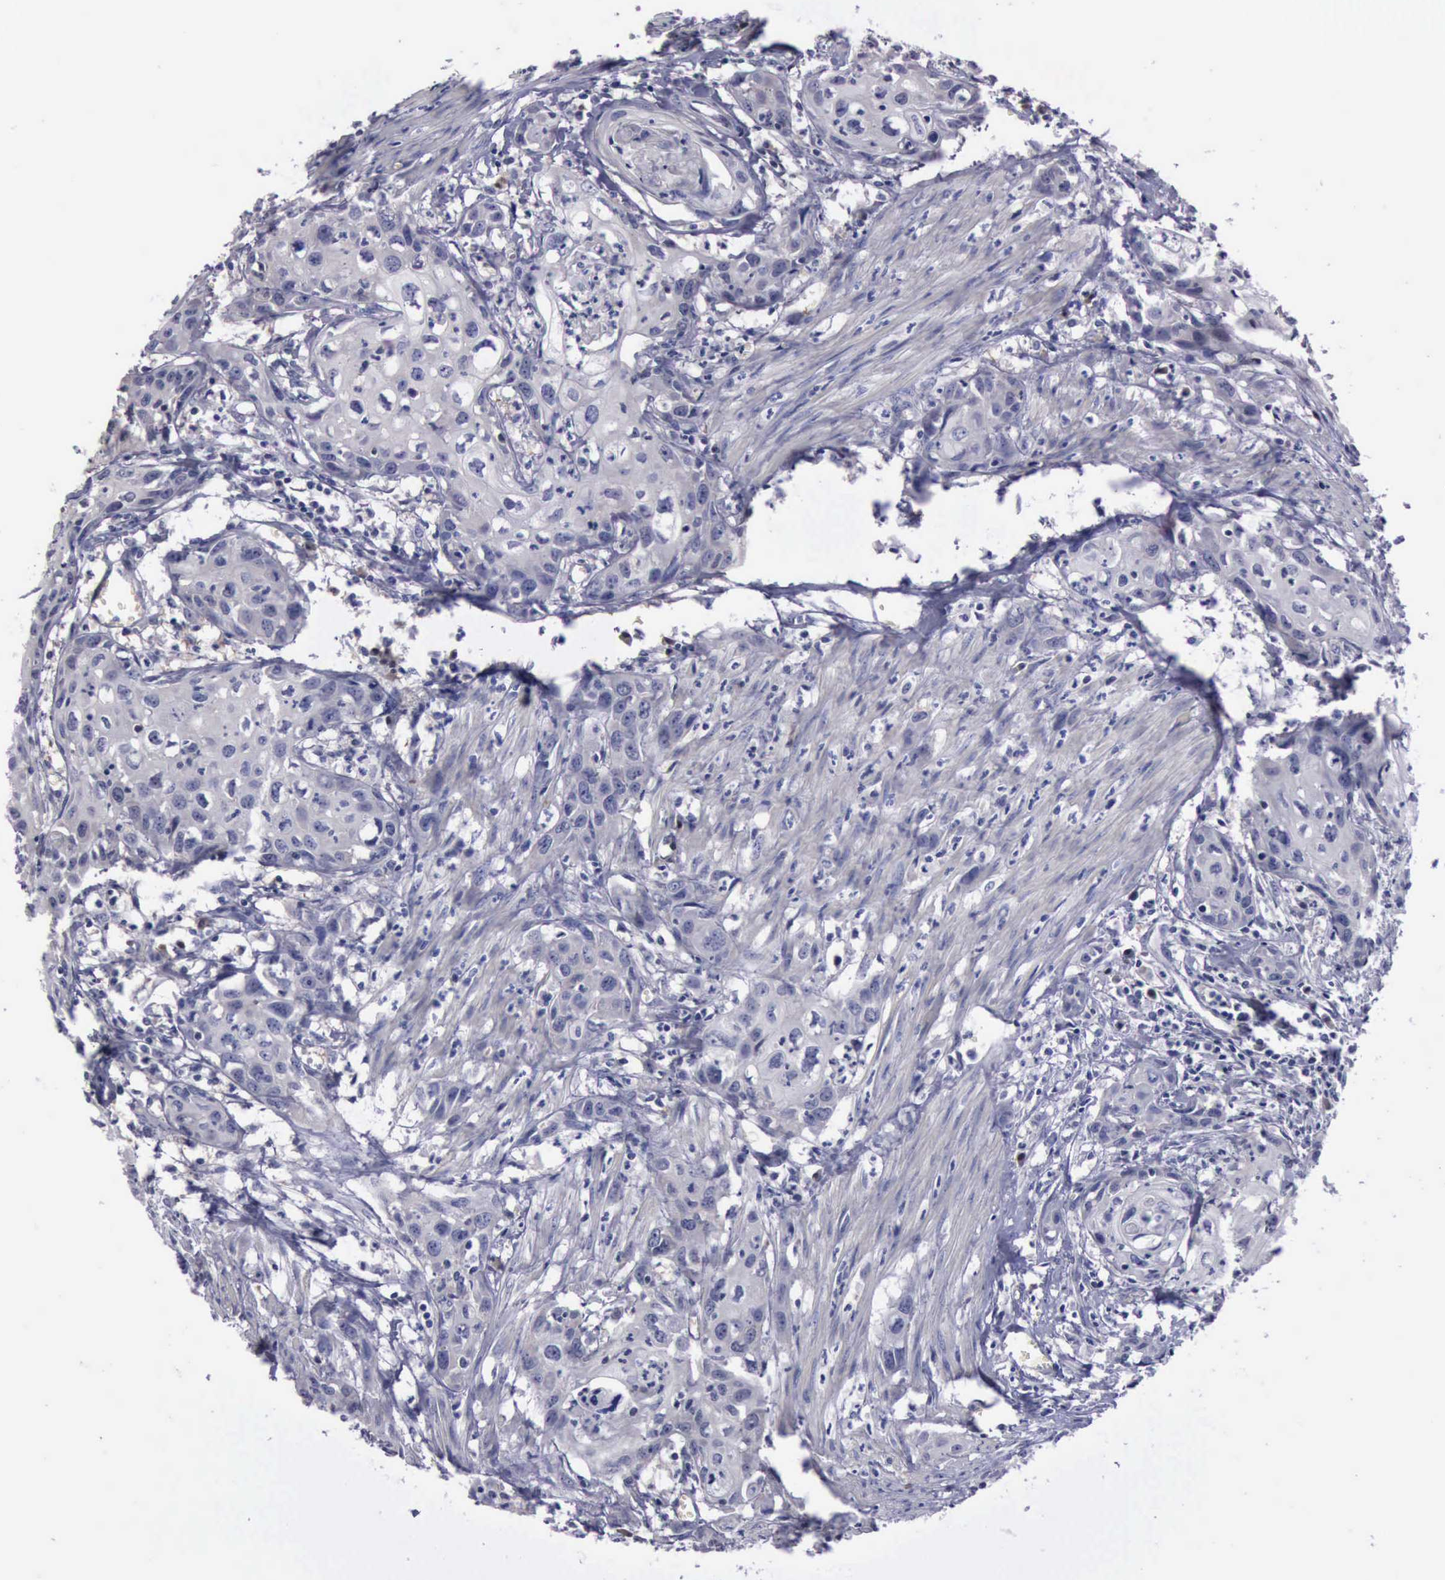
{"staining": {"intensity": "negative", "quantity": "none", "location": "none"}, "tissue": "urothelial cancer", "cell_type": "Tumor cells", "image_type": "cancer", "snomed": [{"axis": "morphology", "description": "Urothelial carcinoma, High grade"}, {"axis": "topography", "description": "Urinary bladder"}], "caption": "Immunohistochemical staining of high-grade urothelial carcinoma exhibits no significant positivity in tumor cells.", "gene": "CEP128", "patient": {"sex": "male", "age": 54}}